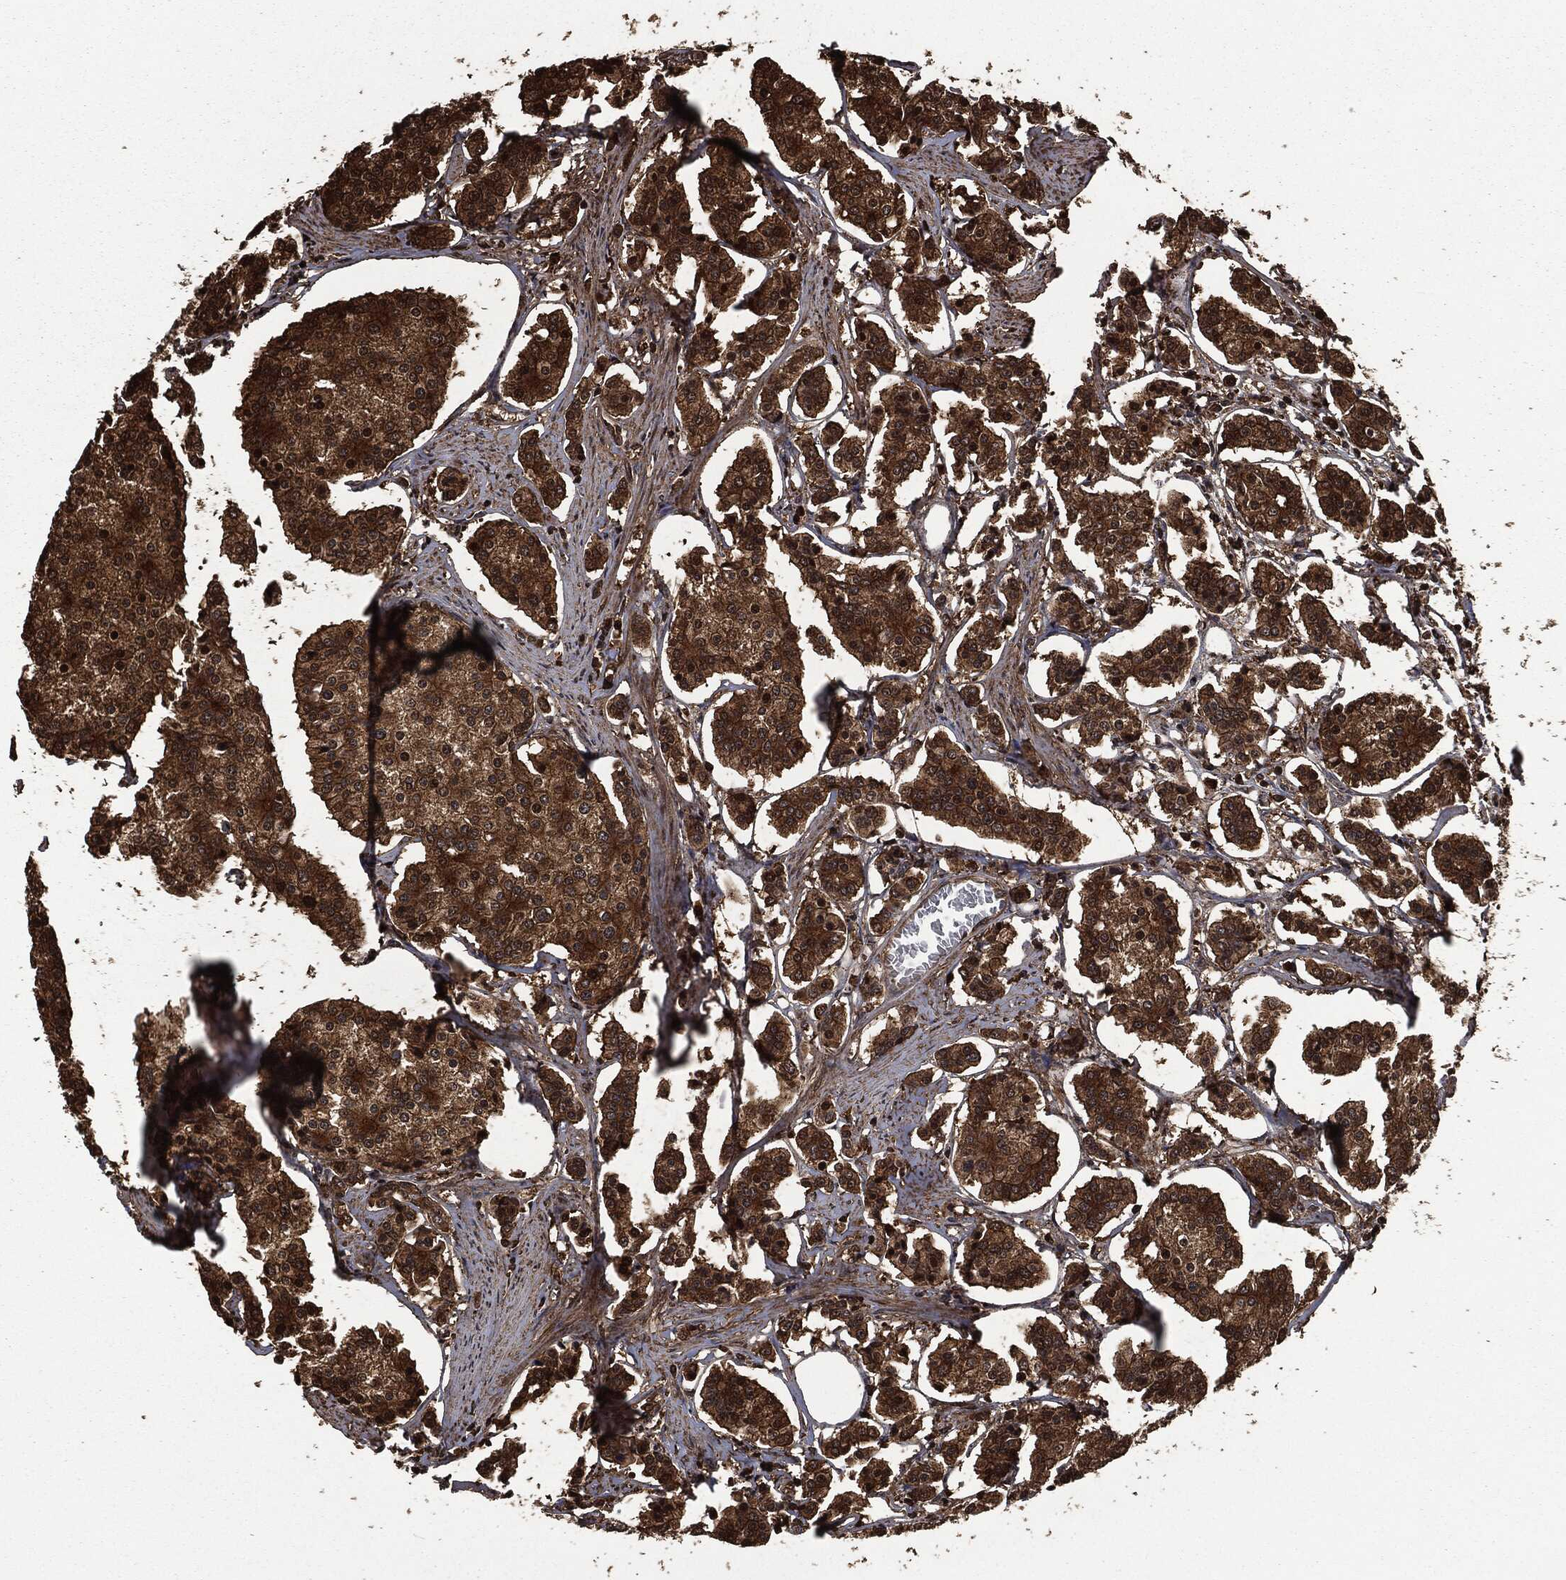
{"staining": {"intensity": "strong", "quantity": ">75%", "location": "cytoplasmic/membranous"}, "tissue": "carcinoid", "cell_type": "Tumor cells", "image_type": "cancer", "snomed": [{"axis": "morphology", "description": "Carcinoid, malignant, NOS"}, {"axis": "topography", "description": "Small intestine"}], "caption": "Immunohistochemical staining of carcinoid (malignant) shows strong cytoplasmic/membranous protein expression in approximately >75% of tumor cells. The staining was performed using DAB to visualize the protein expression in brown, while the nuclei were stained in blue with hematoxylin (Magnification: 20x).", "gene": "HRAS", "patient": {"sex": "female", "age": 65}}